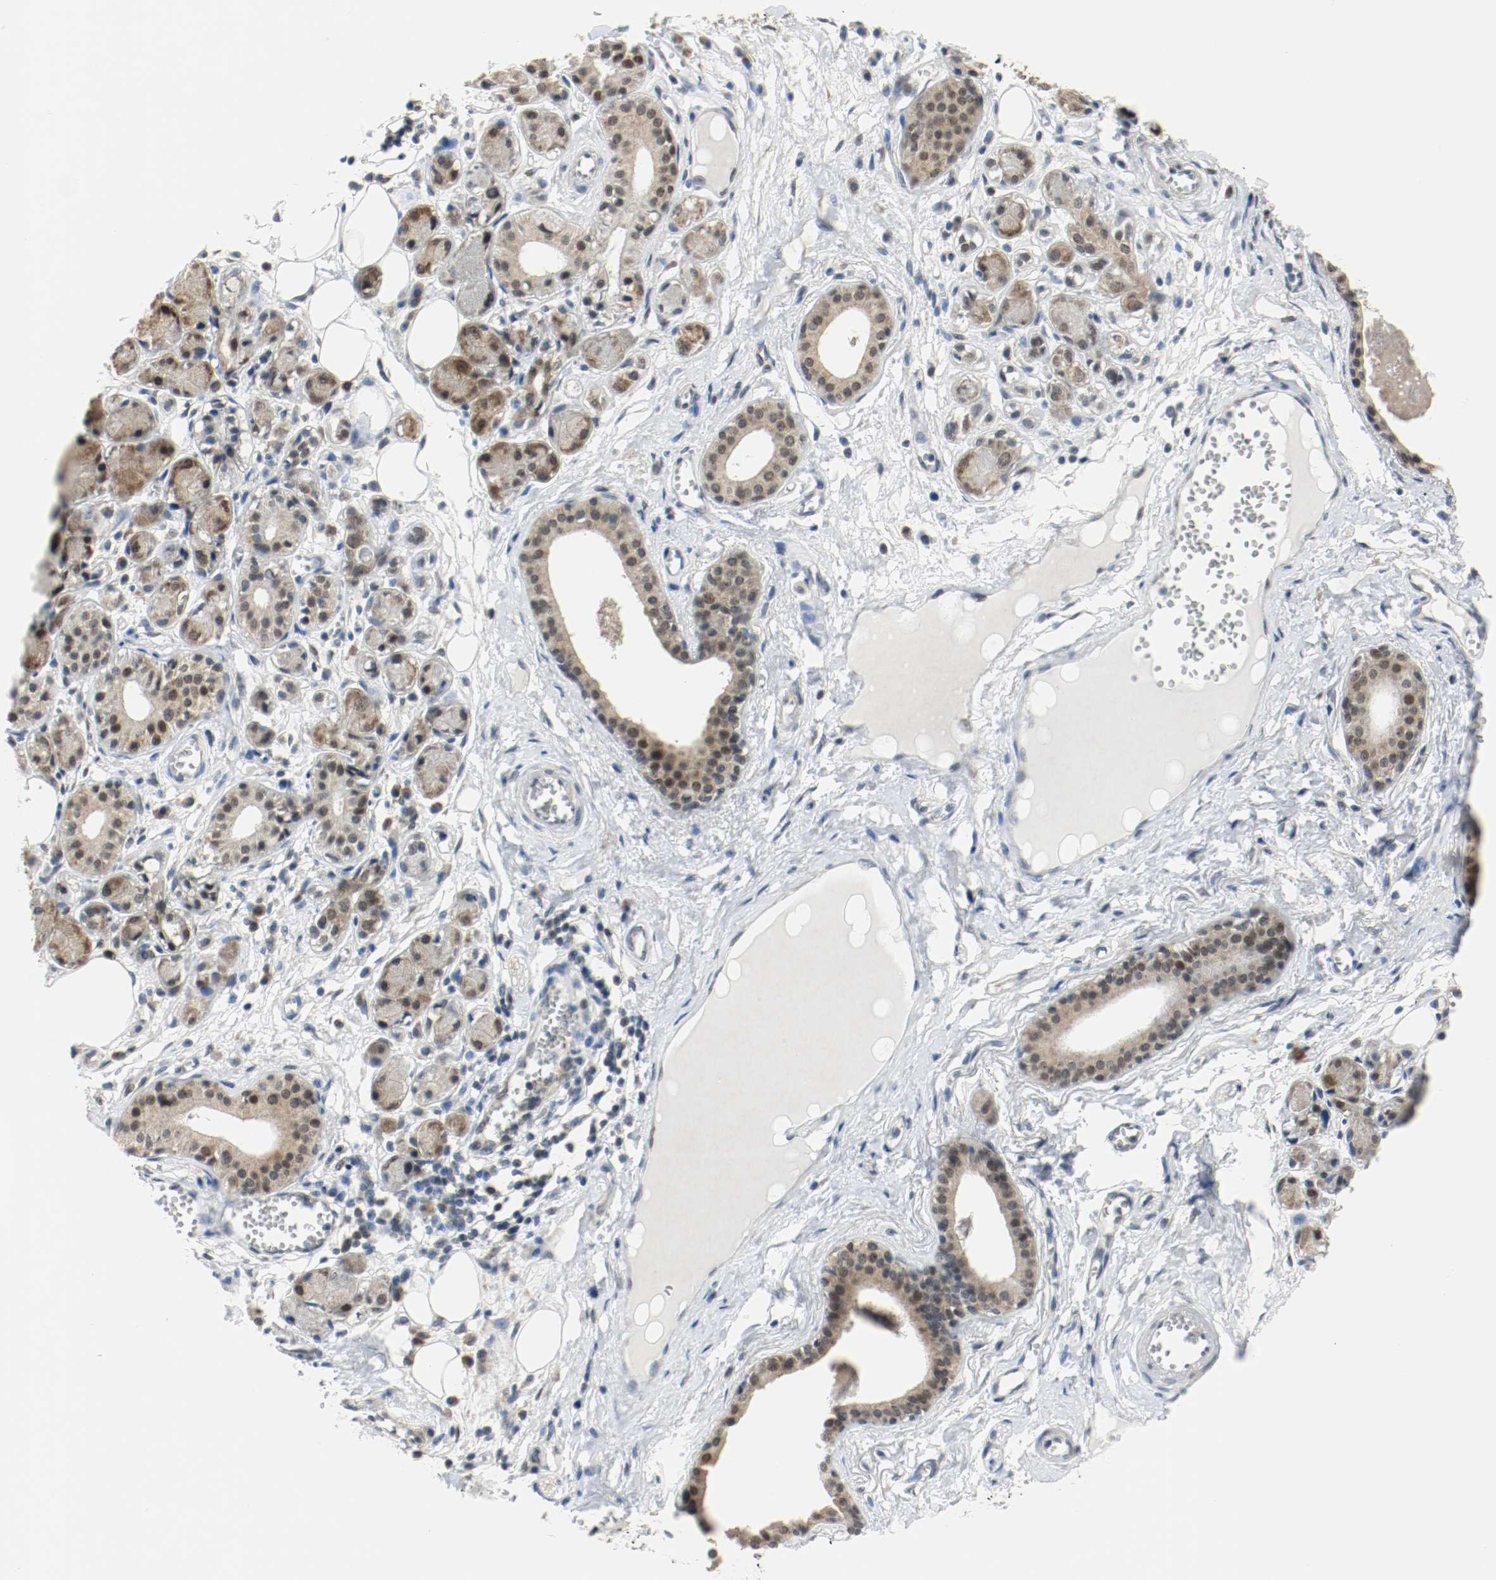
{"staining": {"intensity": "negative", "quantity": "none", "location": "none"}, "tissue": "adipose tissue", "cell_type": "Adipocytes", "image_type": "normal", "snomed": [{"axis": "morphology", "description": "Normal tissue, NOS"}, {"axis": "morphology", "description": "Inflammation, NOS"}, {"axis": "topography", "description": "Vascular tissue"}, {"axis": "topography", "description": "Salivary gland"}], "caption": "An immunohistochemistry (IHC) image of benign adipose tissue is shown. There is no staining in adipocytes of adipose tissue. The staining was performed using DAB (3,3'-diaminobenzidine) to visualize the protein expression in brown, while the nuclei were stained in blue with hematoxylin (Magnification: 20x).", "gene": "PPME1", "patient": {"sex": "female", "age": 75}}